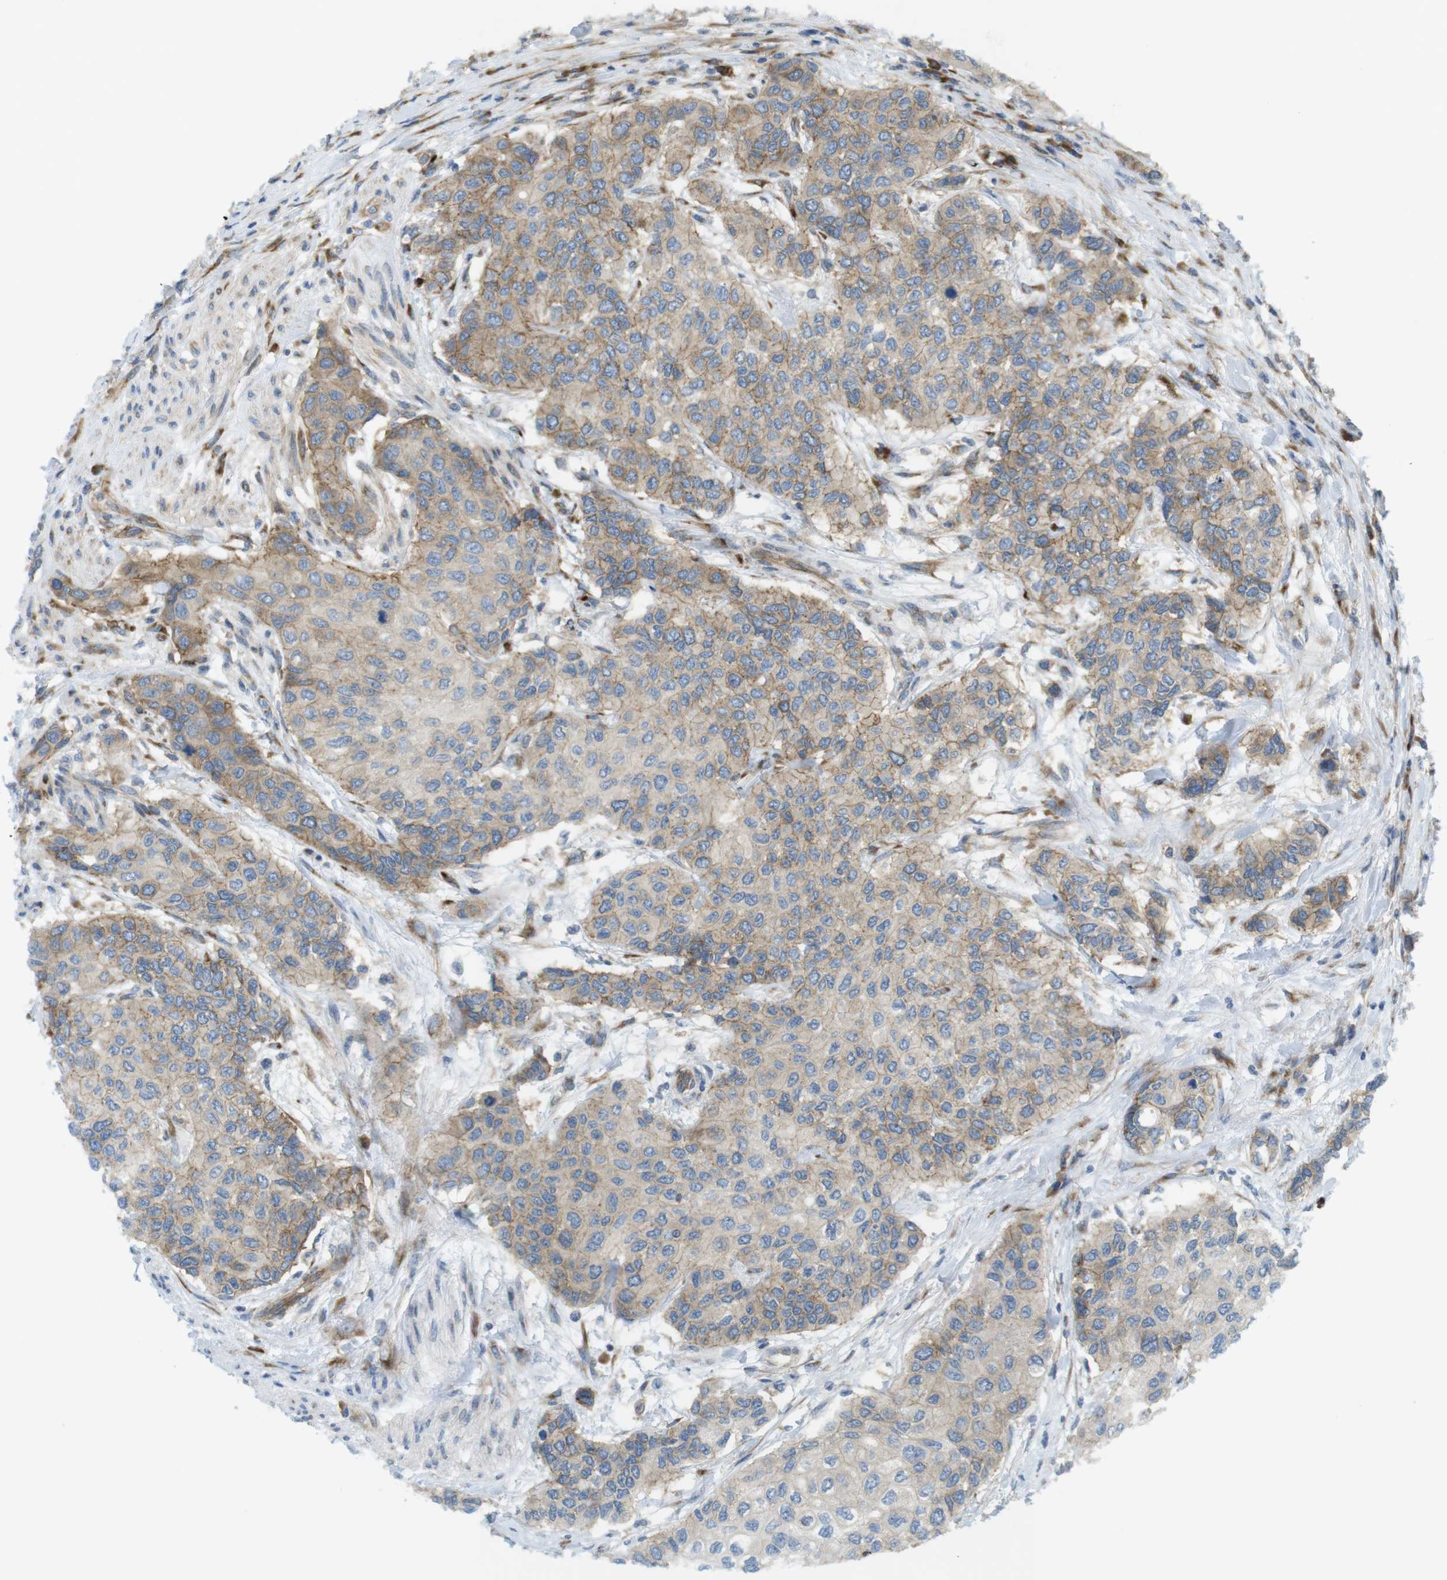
{"staining": {"intensity": "weak", "quantity": "25%-75%", "location": "cytoplasmic/membranous"}, "tissue": "urothelial cancer", "cell_type": "Tumor cells", "image_type": "cancer", "snomed": [{"axis": "morphology", "description": "Urothelial carcinoma, High grade"}, {"axis": "topography", "description": "Urinary bladder"}], "caption": "The photomicrograph displays a brown stain indicating the presence of a protein in the cytoplasmic/membranous of tumor cells in urothelial carcinoma (high-grade).", "gene": "GJC3", "patient": {"sex": "female", "age": 56}}